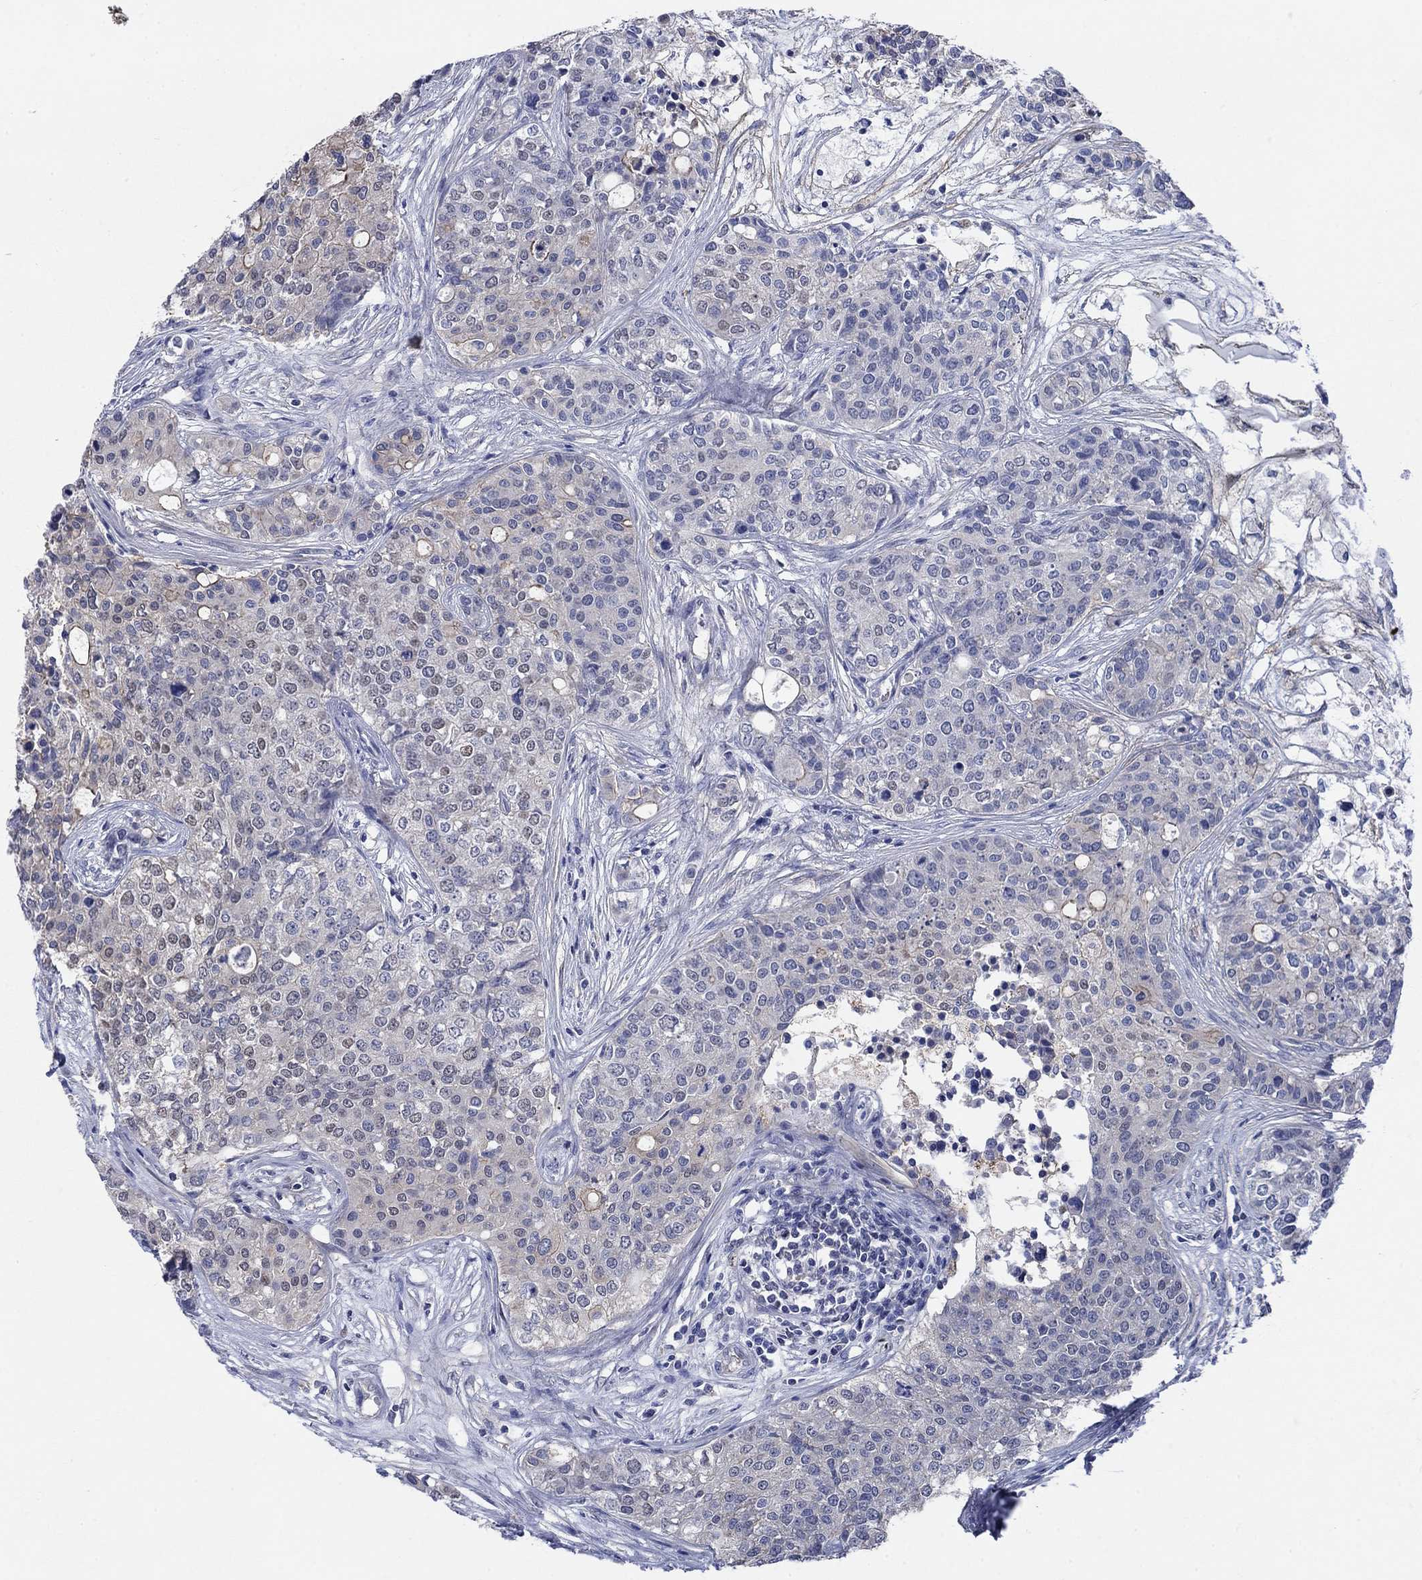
{"staining": {"intensity": "negative", "quantity": "none", "location": "none"}, "tissue": "carcinoid", "cell_type": "Tumor cells", "image_type": "cancer", "snomed": [{"axis": "morphology", "description": "Carcinoid, malignant, NOS"}, {"axis": "topography", "description": "Colon"}], "caption": "Immunohistochemical staining of carcinoid (malignant) reveals no significant positivity in tumor cells.", "gene": "FLNC", "patient": {"sex": "male", "age": 81}}